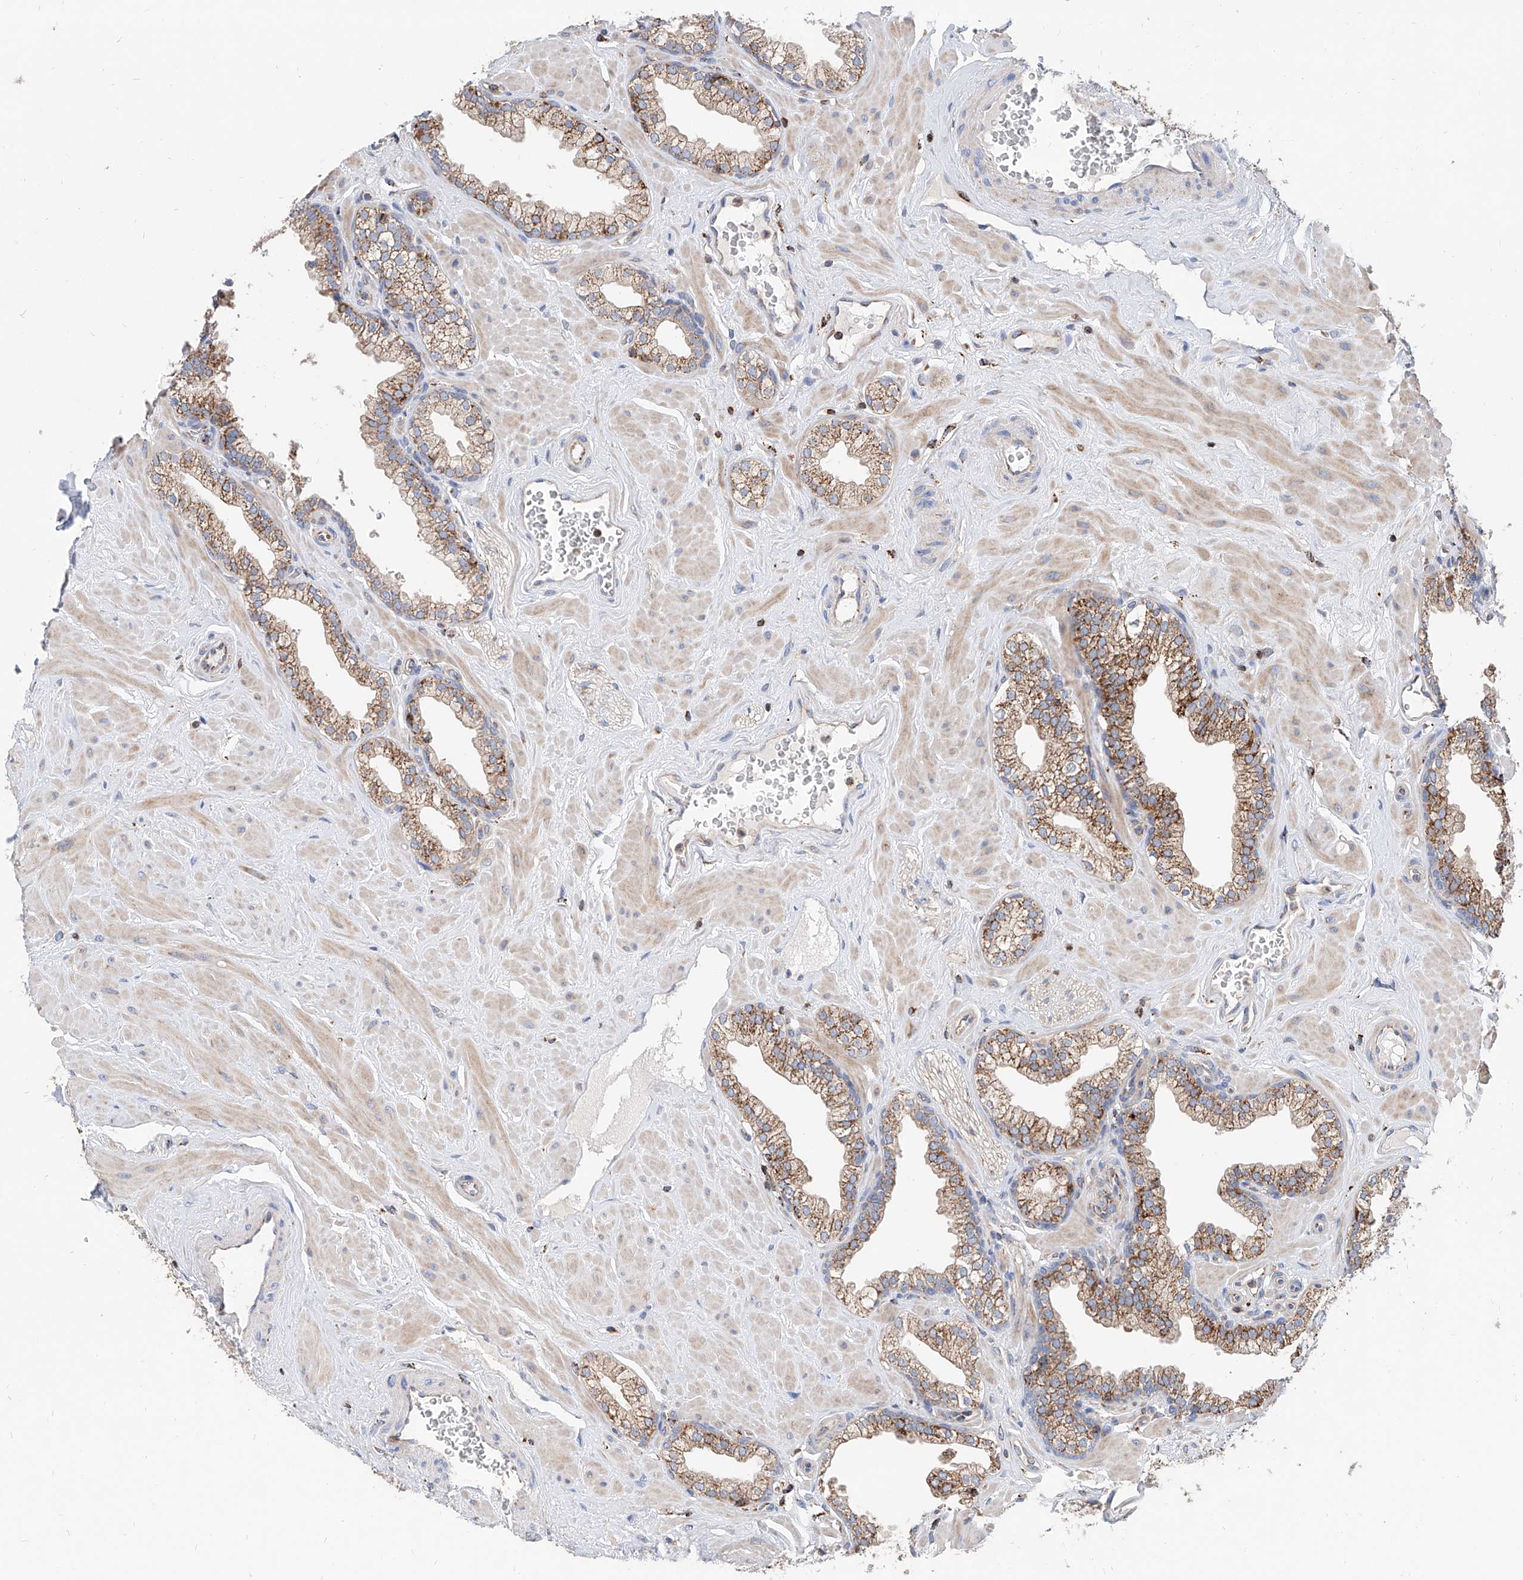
{"staining": {"intensity": "moderate", "quantity": ">75%", "location": "cytoplasmic/membranous"}, "tissue": "prostate", "cell_type": "Glandular cells", "image_type": "normal", "snomed": [{"axis": "morphology", "description": "Normal tissue, NOS"}, {"axis": "morphology", "description": "Urothelial carcinoma, Low grade"}, {"axis": "topography", "description": "Urinary bladder"}, {"axis": "topography", "description": "Prostate"}], "caption": "An IHC photomicrograph of normal tissue is shown. Protein staining in brown highlights moderate cytoplasmic/membranous positivity in prostate within glandular cells.", "gene": "CPNE5", "patient": {"sex": "male", "age": 60}}